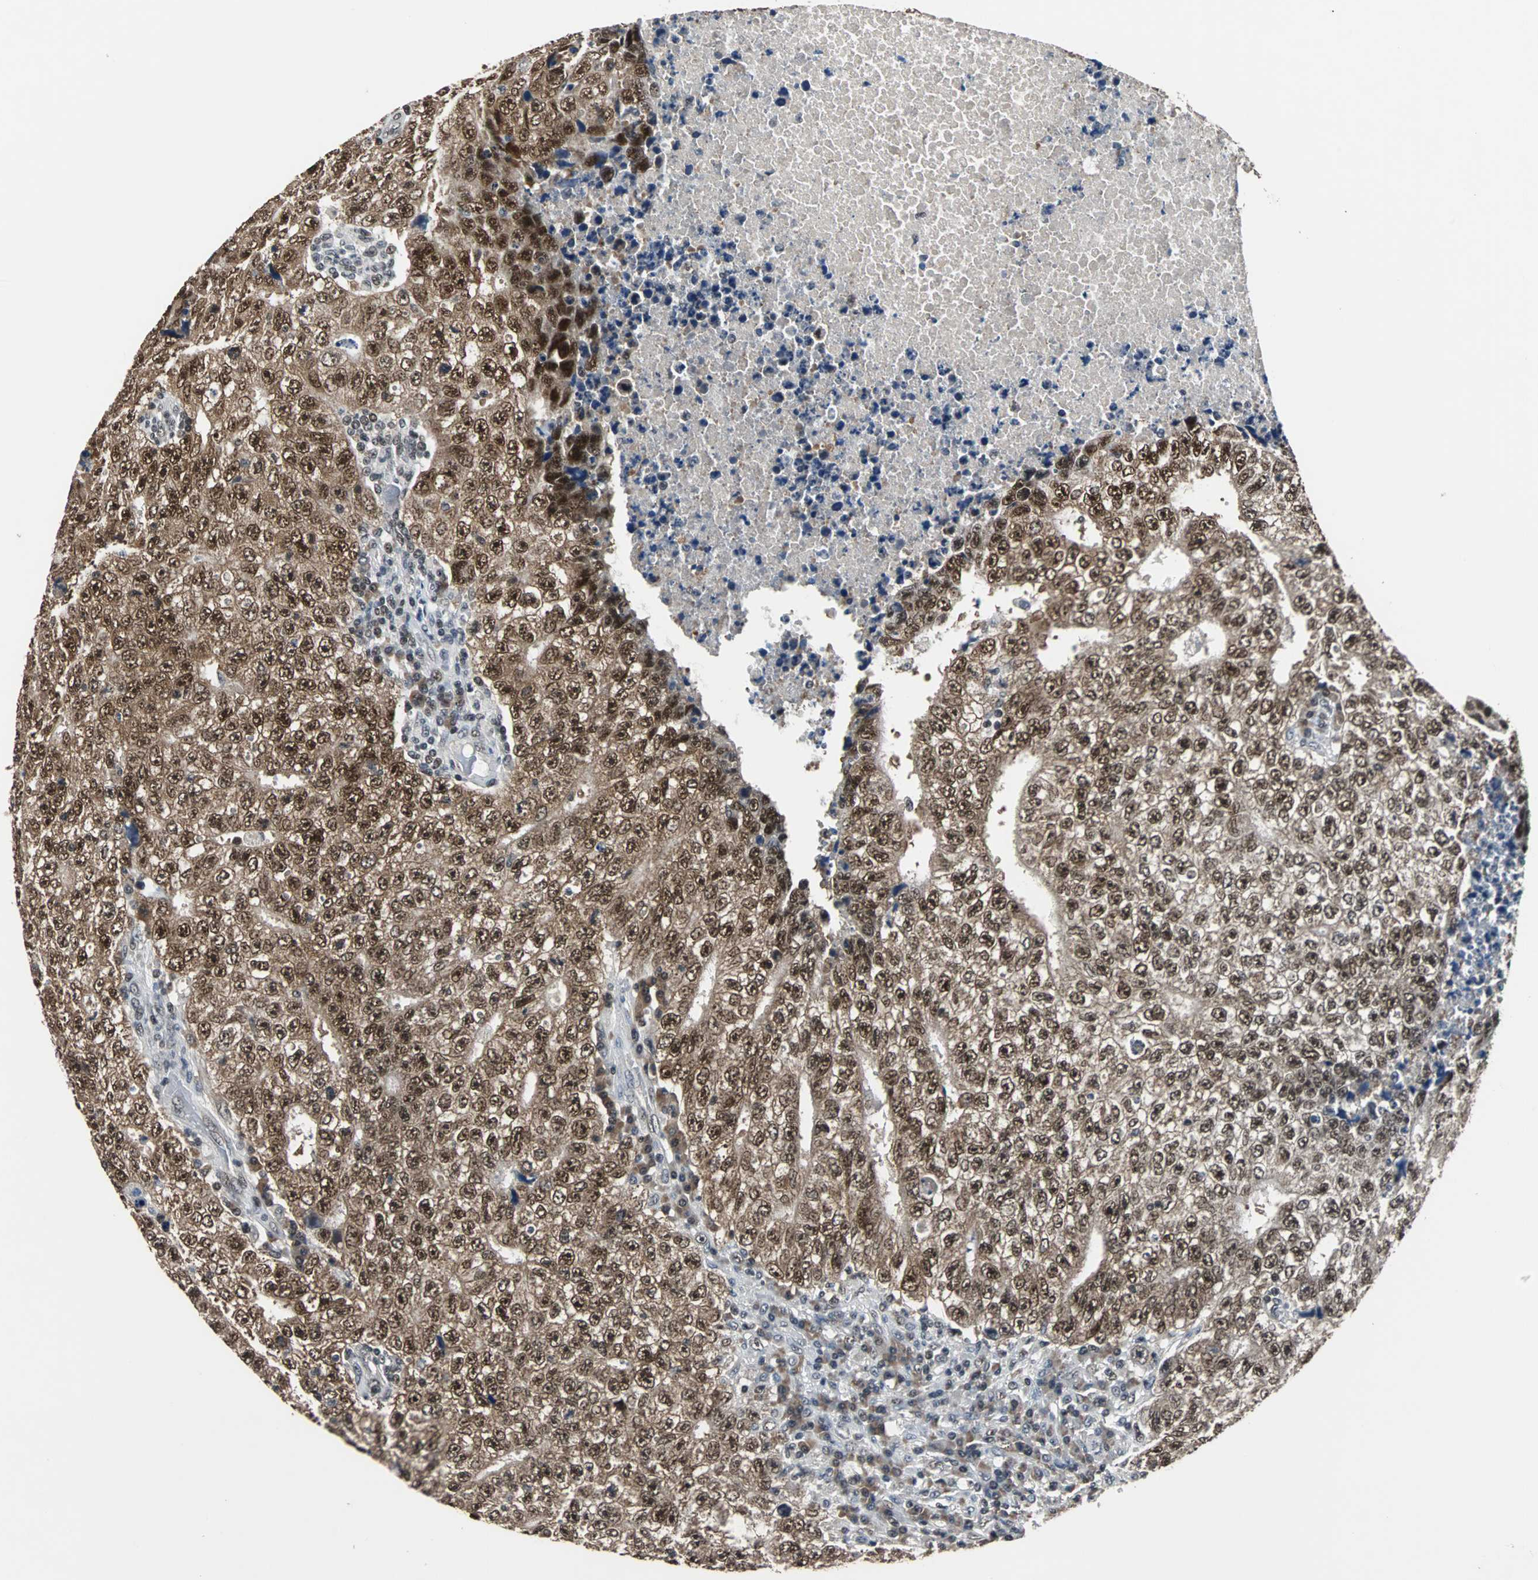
{"staining": {"intensity": "strong", "quantity": ">75%", "location": "cytoplasmic/membranous,nuclear"}, "tissue": "testis cancer", "cell_type": "Tumor cells", "image_type": "cancer", "snomed": [{"axis": "morphology", "description": "Necrosis, NOS"}, {"axis": "morphology", "description": "Carcinoma, Embryonal, NOS"}, {"axis": "topography", "description": "Testis"}], "caption": "High-magnification brightfield microscopy of testis embryonal carcinoma stained with DAB (brown) and counterstained with hematoxylin (blue). tumor cells exhibit strong cytoplasmic/membranous and nuclear expression is appreciated in about>75% of cells.", "gene": "USP28", "patient": {"sex": "male", "age": 19}}